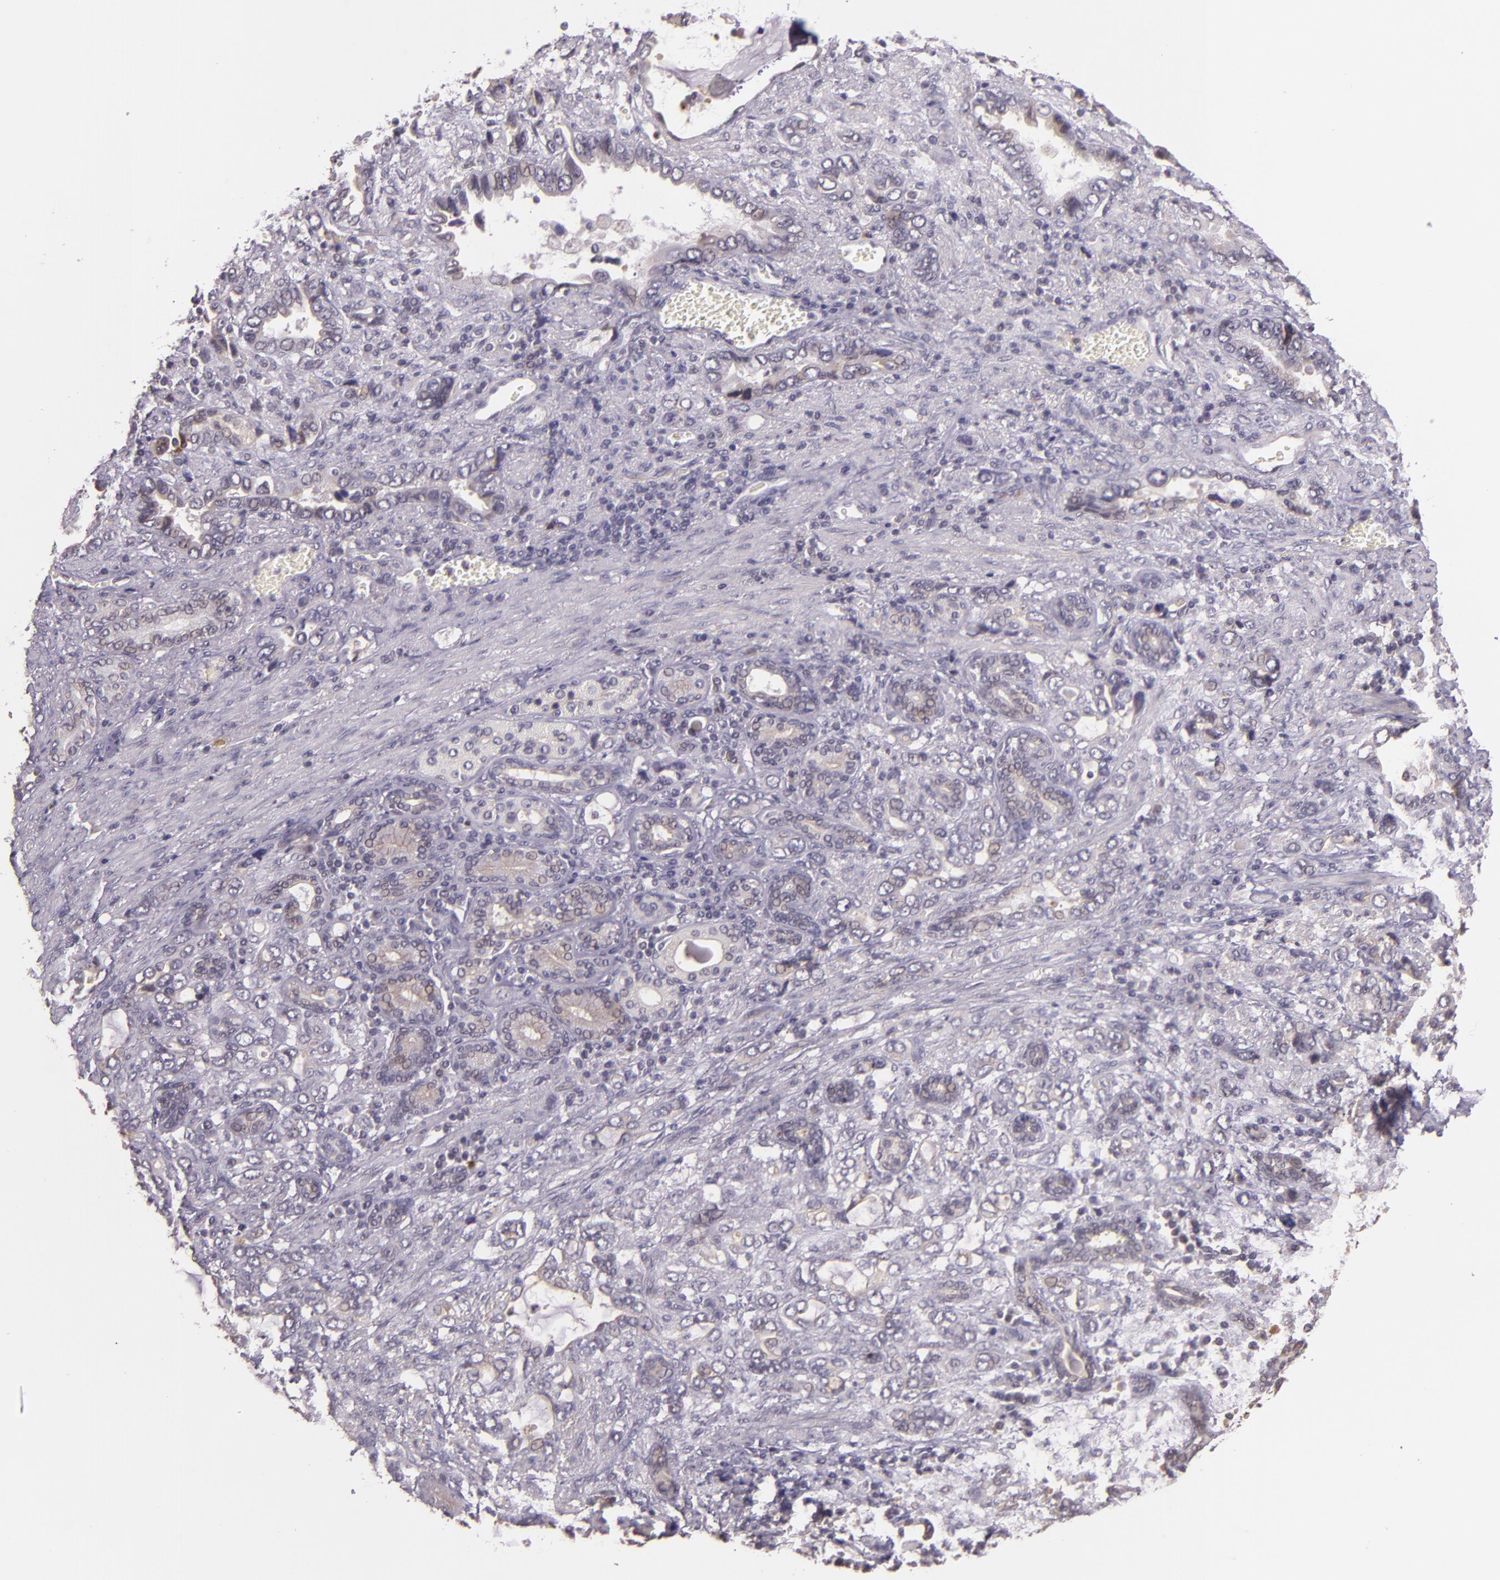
{"staining": {"intensity": "weak", "quantity": "<25%", "location": "cytoplasmic/membranous"}, "tissue": "stomach cancer", "cell_type": "Tumor cells", "image_type": "cancer", "snomed": [{"axis": "morphology", "description": "Adenocarcinoma, NOS"}, {"axis": "topography", "description": "Stomach"}], "caption": "Immunohistochemistry (IHC) histopathology image of neoplastic tissue: stomach cancer (adenocarcinoma) stained with DAB (3,3'-diaminobenzidine) displays no significant protein positivity in tumor cells. (DAB (3,3'-diaminobenzidine) immunohistochemistry, high magnification).", "gene": "ARMH4", "patient": {"sex": "male", "age": 78}}